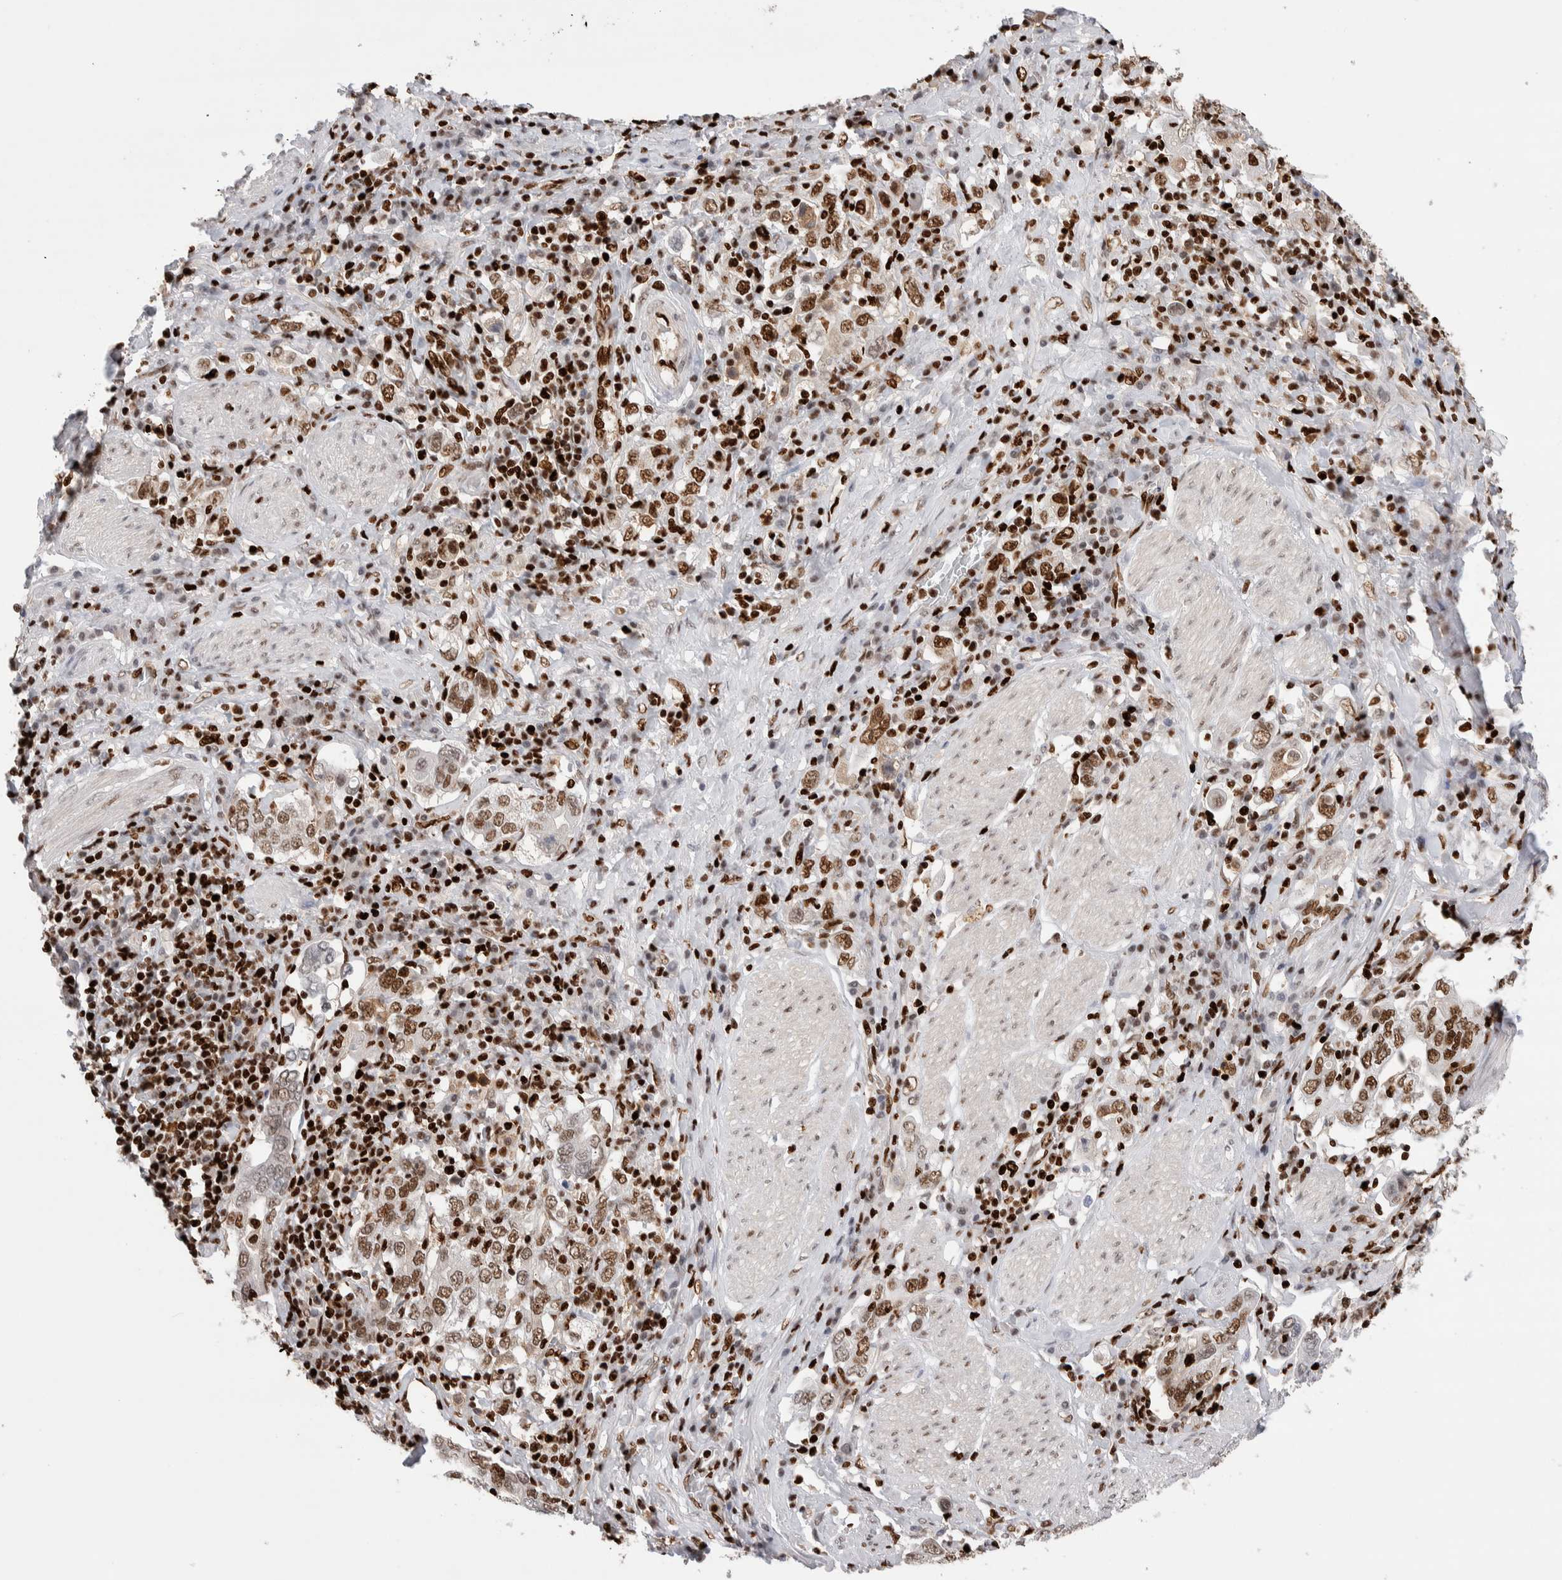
{"staining": {"intensity": "strong", "quantity": ">75%", "location": "nuclear"}, "tissue": "stomach cancer", "cell_type": "Tumor cells", "image_type": "cancer", "snomed": [{"axis": "morphology", "description": "Adenocarcinoma, NOS"}, {"axis": "topography", "description": "Stomach, upper"}], "caption": "This is a photomicrograph of immunohistochemistry staining of stomach cancer (adenocarcinoma), which shows strong expression in the nuclear of tumor cells.", "gene": "RNASEK-C17orf49", "patient": {"sex": "male", "age": 62}}